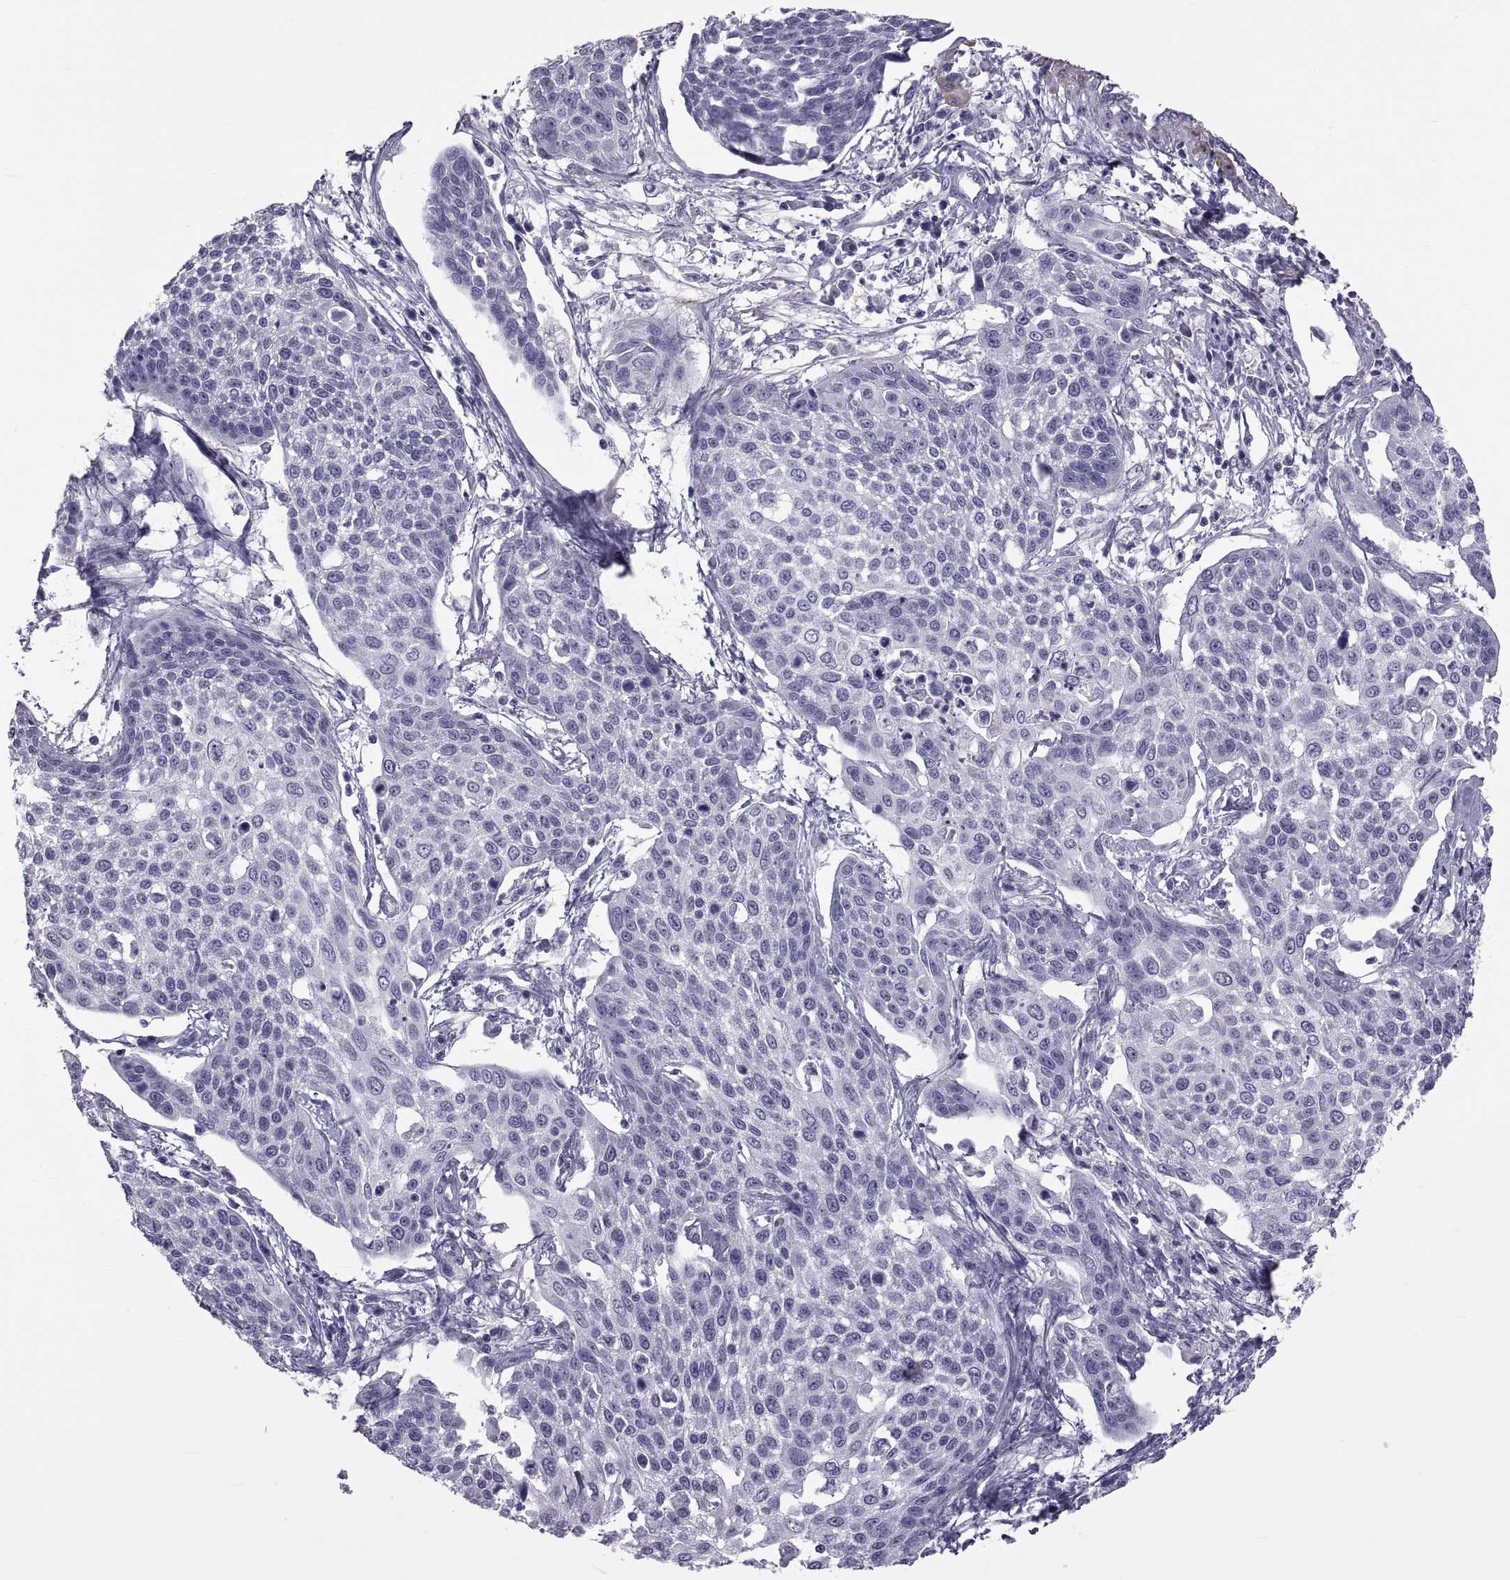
{"staining": {"intensity": "negative", "quantity": "none", "location": "none"}, "tissue": "cervical cancer", "cell_type": "Tumor cells", "image_type": "cancer", "snomed": [{"axis": "morphology", "description": "Squamous cell carcinoma, NOS"}, {"axis": "topography", "description": "Cervix"}], "caption": "This is a micrograph of immunohistochemistry (IHC) staining of squamous cell carcinoma (cervical), which shows no expression in tumor cells. (Brightfield microscopy of DAB (3,3'-diaminobenzidine) IHC at high magnification).", "gene": "MAGEB1", "patient": {"sex": "female", "age": 34}}